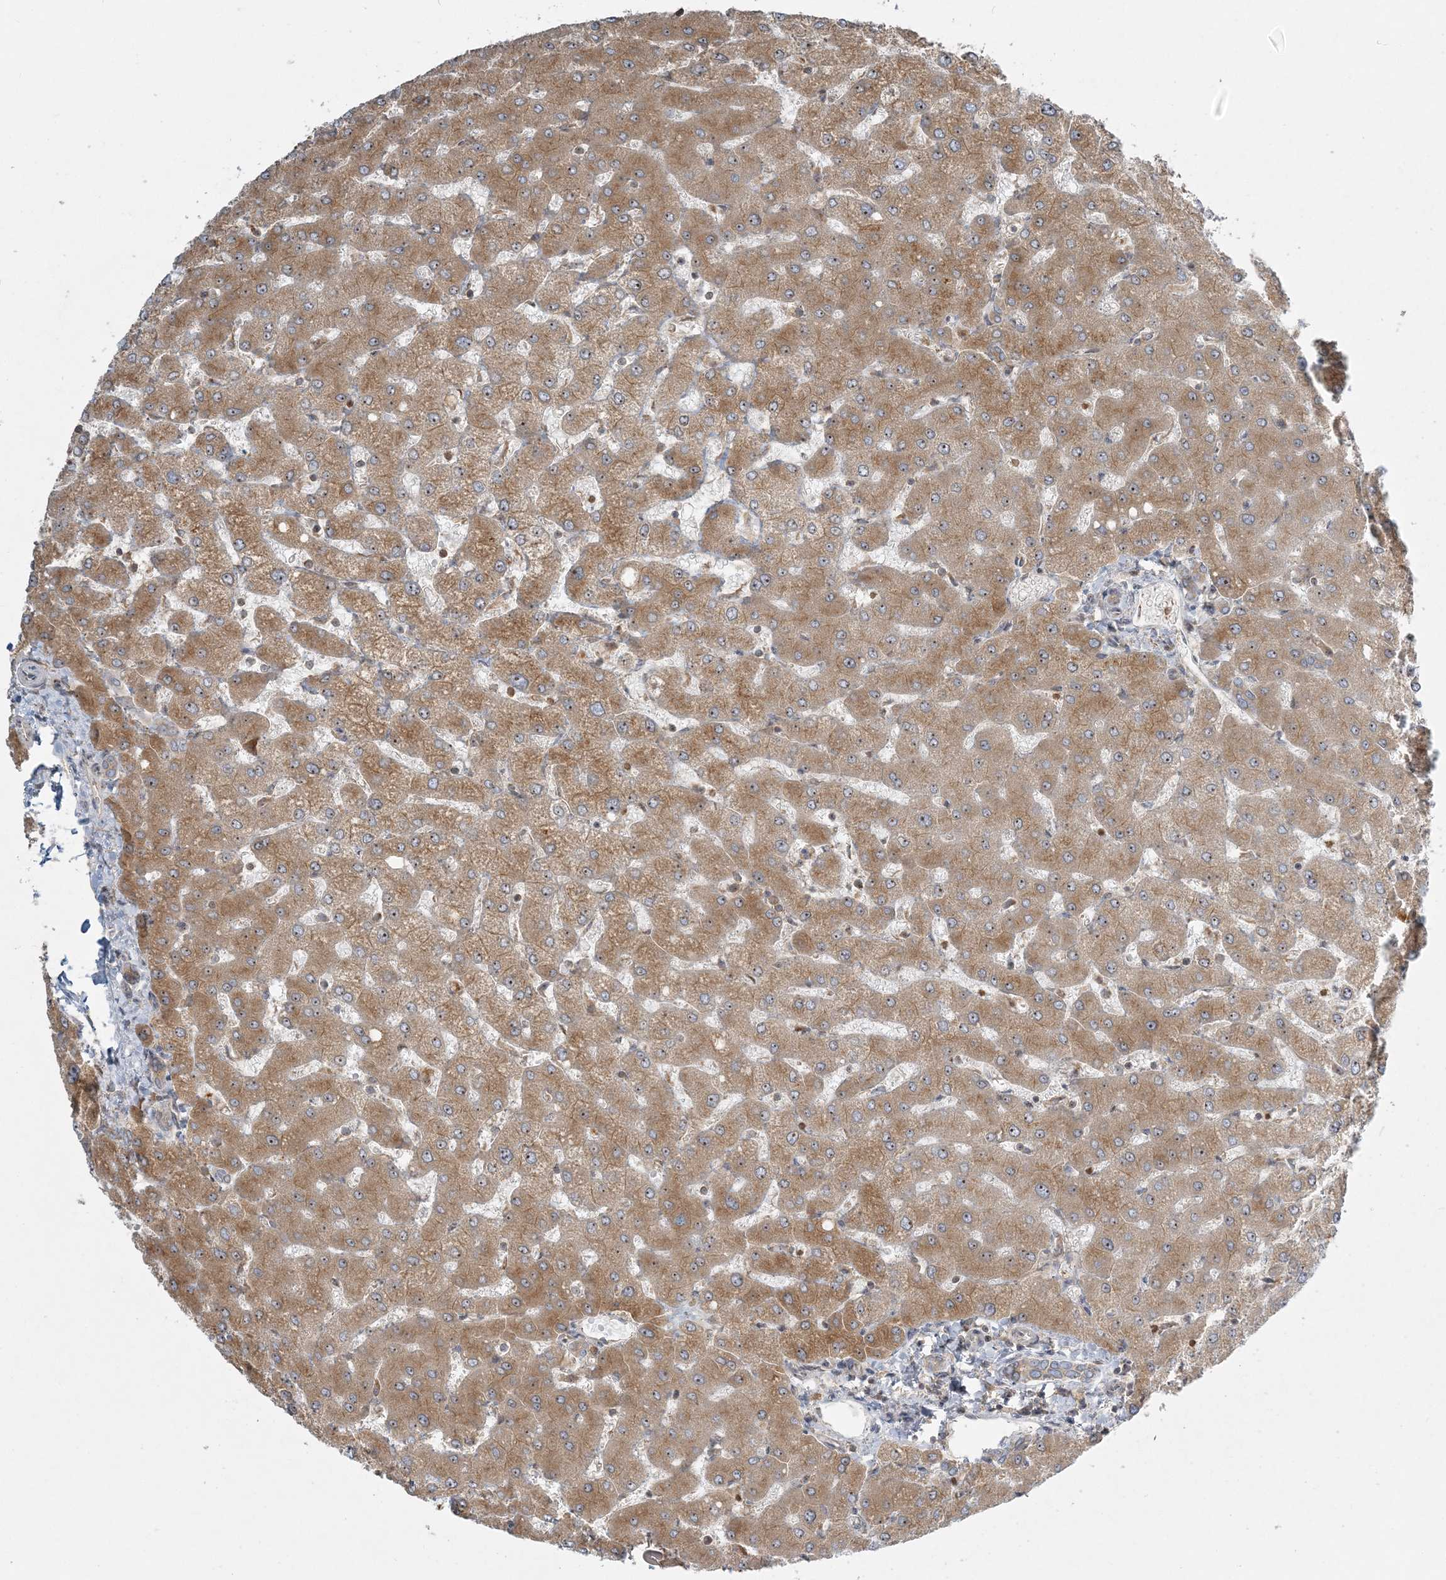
{"staining": {"intensity": "weak", "quantity": "25%-75%", "location": "cytoplasmic/membranous"}, "tissue": "liver", "cell_type": "Cholangiocytes", "image_type": "normal", "snomed": [{"axis": "morphology", "description": "Normal tissue, NOS"}, {"axis": "topography", "description": "Liver"}], "caption": "Brown immunohistochemical staining in unremarkable liver exhibits weak cytoplasmic/membranous positivity in approximately 25%-75% of cholangiocytes. (brown staining indicates protein expression, while blue staining denotes nuclei).", "gene": "AP1AR", "patient": {"sex": "female", "age": 54}}